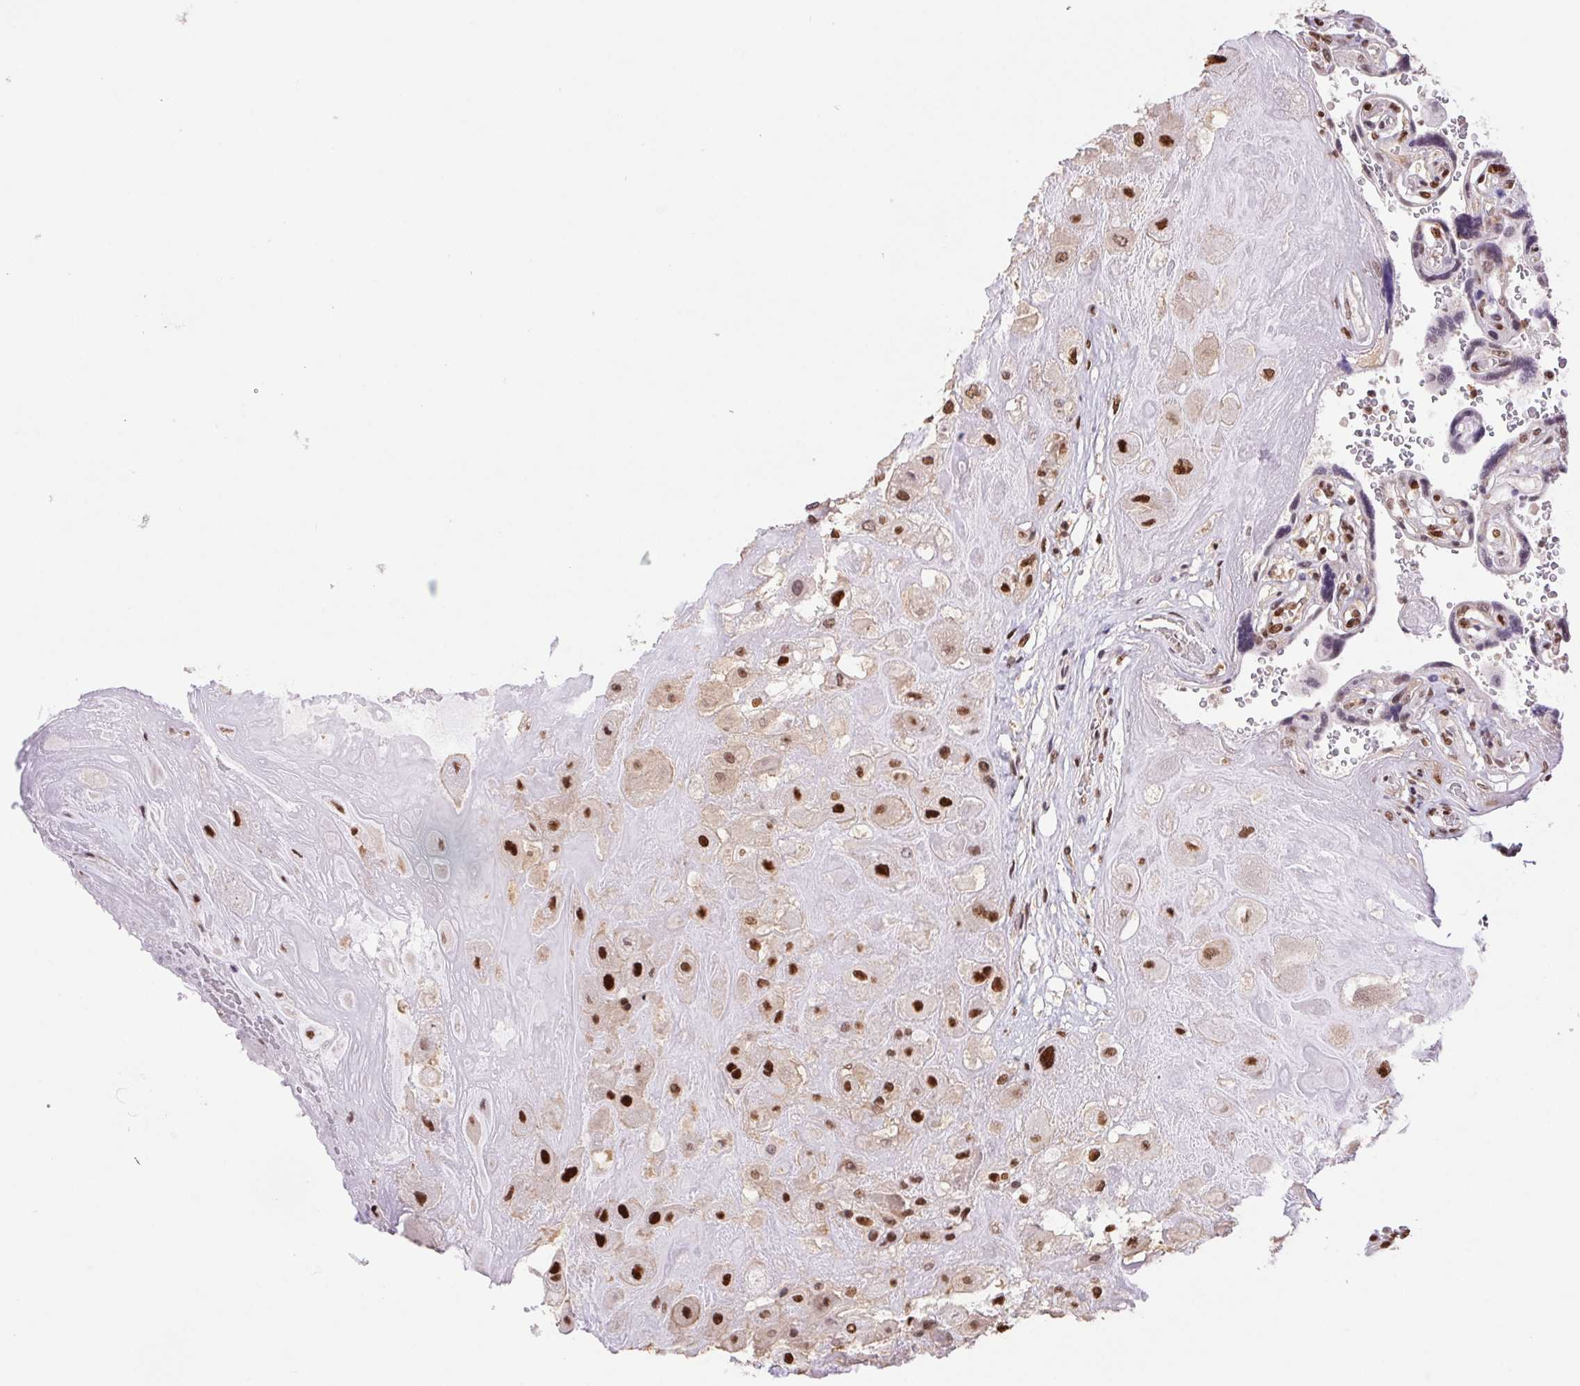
{"staining": {"intensity": "strong", "quantity": "25%-75%", "location": "nuclear"}, "tissue": "placenta", "cell_type": "Decidual cells", "image_type": "normal", "snomed": [{"axis": "morphology", "description": "Normal tissue, NOS"}, {"axis": "topography", "description": "Placenta"}], "caption": "Decidual cells show strong nuclear staining in about 25%-75% of cells in benign placenta.", "gene": "ZNF207", "patient": {"sex": "female", "age": 32}}